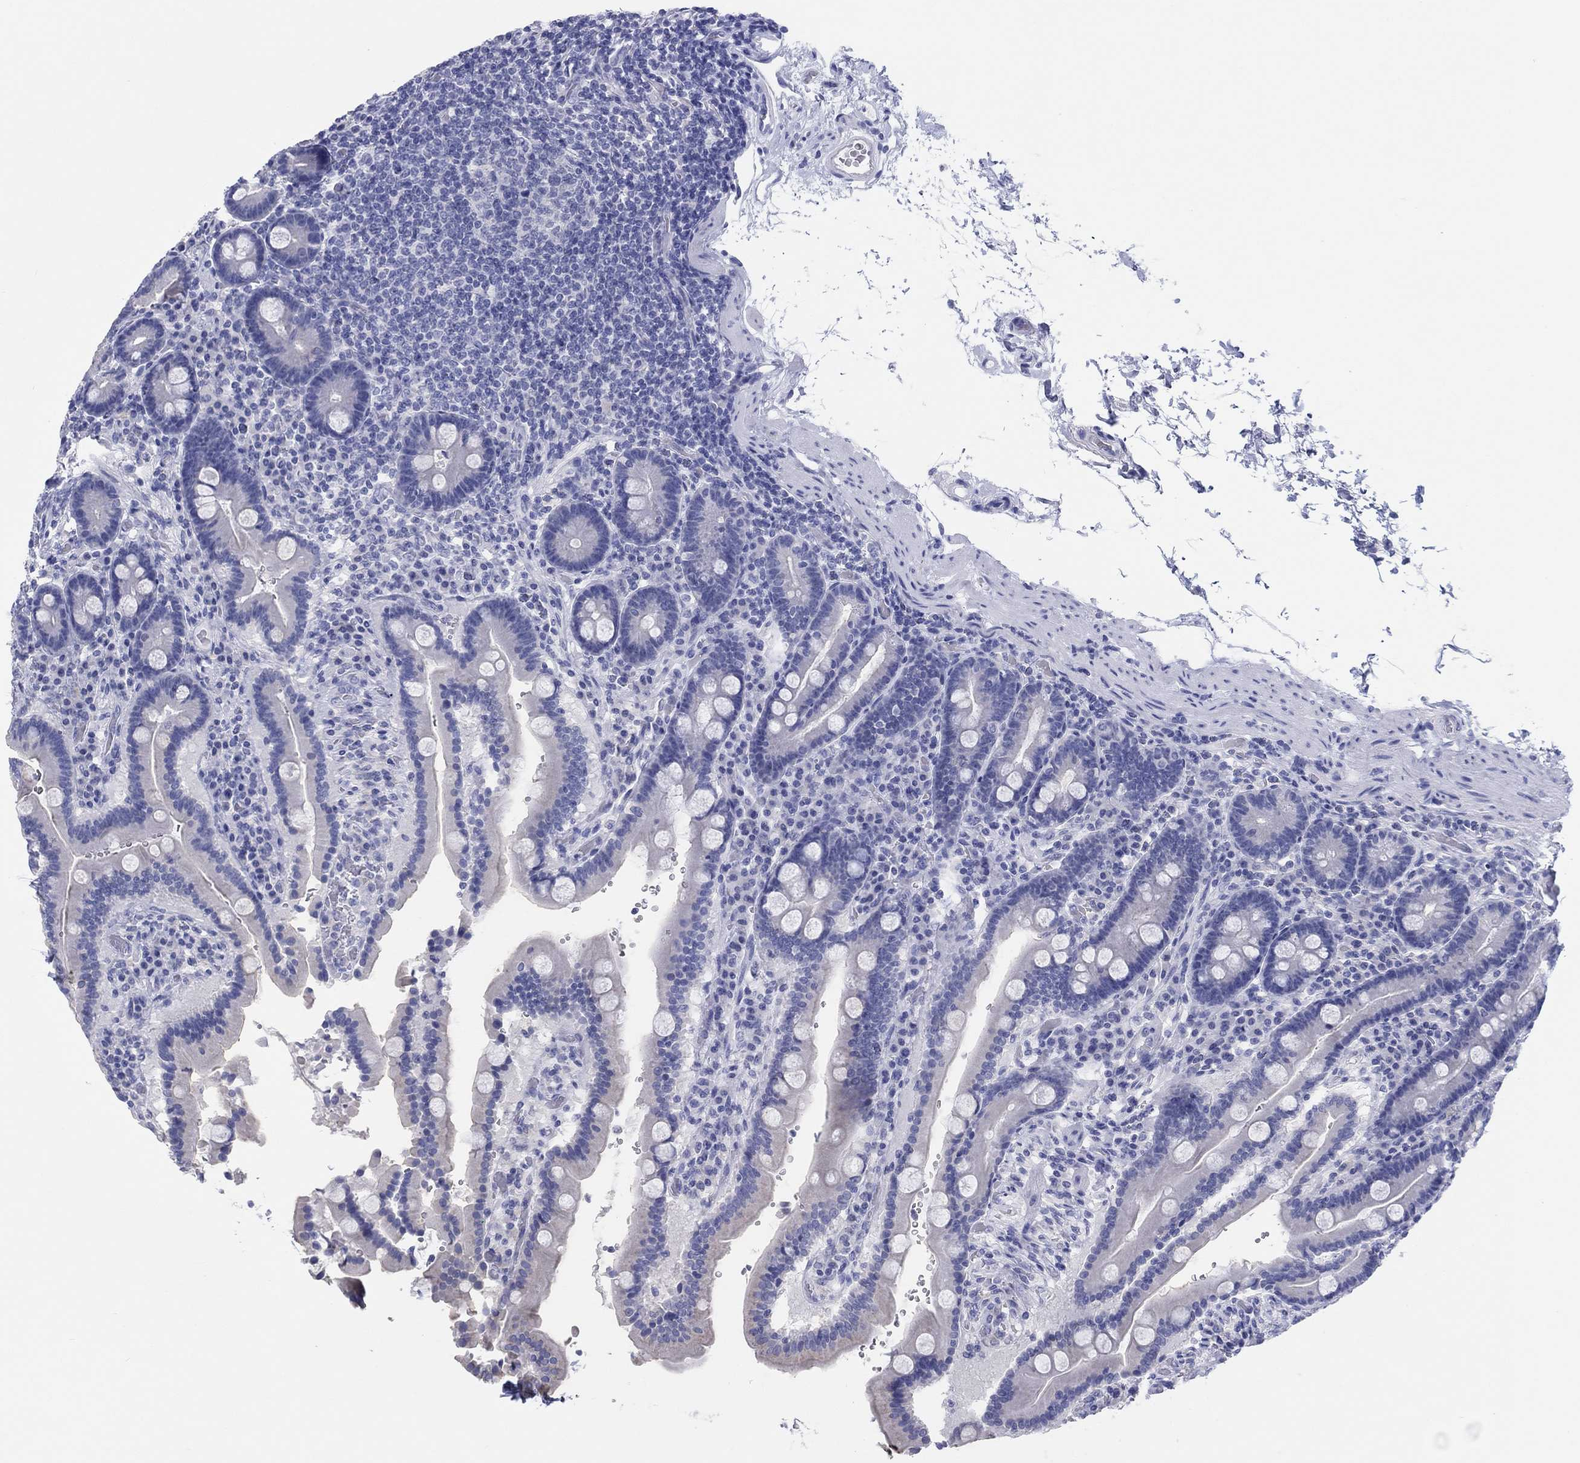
{"staining": {"intensity": "negative", "quantity": "none", "location": "none"}, "tissue": "duodenum", "cell_type": "Glandular cells", "image_type": "normal", "snomed": [{"axis": "morphology", "description": "Normal tissue, NOS"}, {"axis": "topography", "description": "Duodenum"}], "caption": "A micrograph of duodenum stained for a protein exhibits no brown staining in glandular cells. Brightfield microscopy of IHC stained with DAB (3,3'-diaminobenzidine) (brown) and hematoxylin (blue), captured at high magnification.", "gene": "ERICH3", "patient": {"sex": "female", "age": 62}}